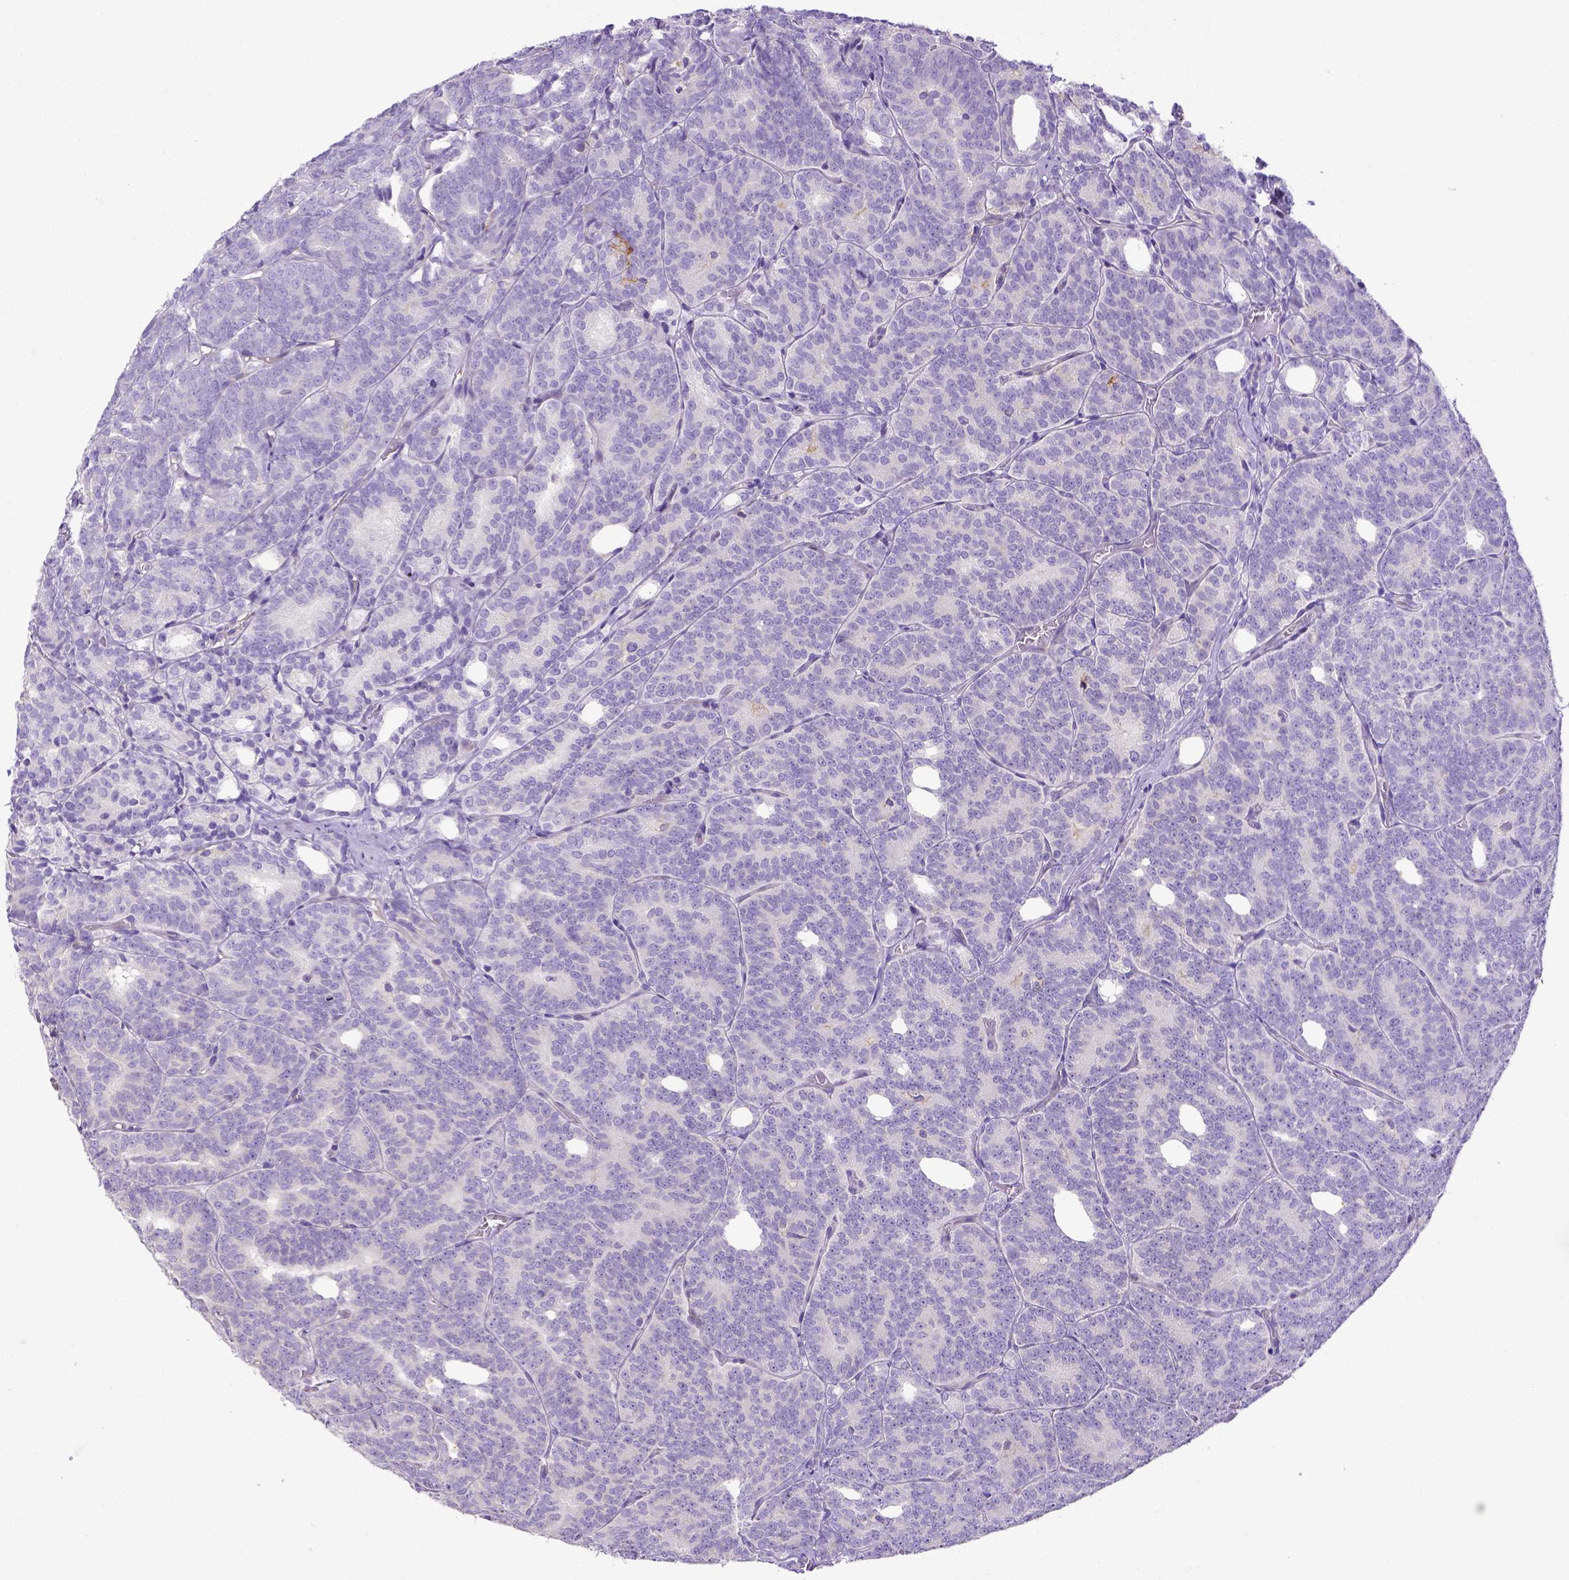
{"staining": {"intensity": "negative", "quantity": "none", "location": "none"}, "tissue": "prostate cancer", "cell_type": "Tumor cells", "image_type": "cancer", "snomed": [{"axis": "morphology", "description": "Adenocarcinoma, High grade"}, {"axis": "topography", "description": "Prostate"}], "caption": "Tumor cells are negative for protein expression in human prostate cancer (high-grade adenocarcinoma). (Brightfield microscopy of DAB (3,3'-diaminobenzidine) IHC at high magnification).", "gene": "CD40", "patient": {"sex": "male", "age": 53}}